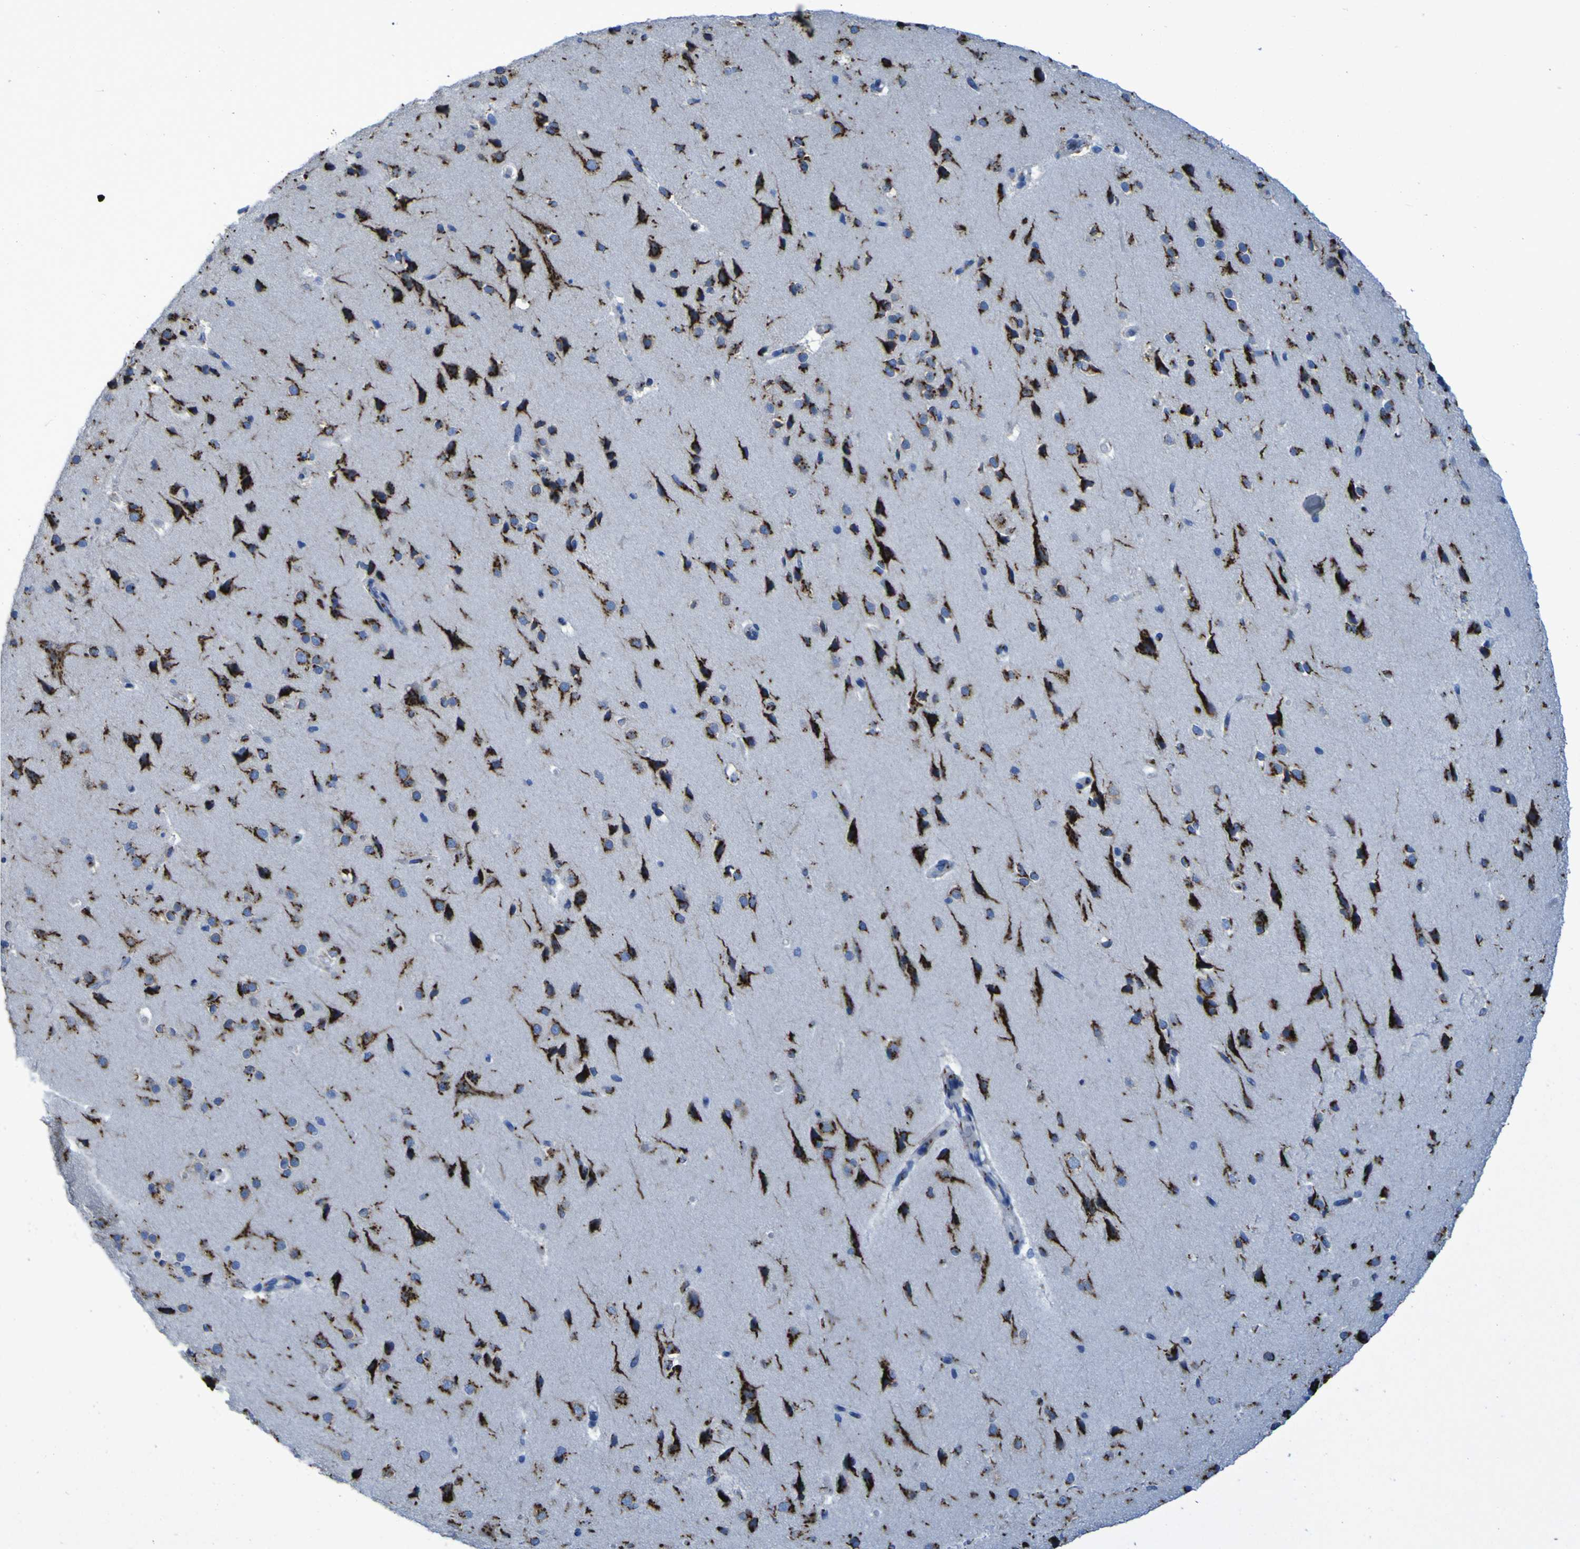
{"staining": {"intensity": "negative", "quantity": "none", "location": "none"}, "tissue": "cerebral cortex", "cell_type": "Endothelial cells", "image_type": "normal", "snomed": [{"axis": "morphology", "description": "Normal tissue, NOS"}, {"axis": "morphology", "description": "Developmental malformation"}, {"axis": "topography", "description": "Cerebral cortex"}], "caption": "Cerebral cortex was stained to show a protein in brown. There is no significant staining in endothelial cells. (DAB IHC visualized using brightfield microscopy, high magnification).", "gene": "GOLM1", "patient": {"sex": "female", "age": 30}}